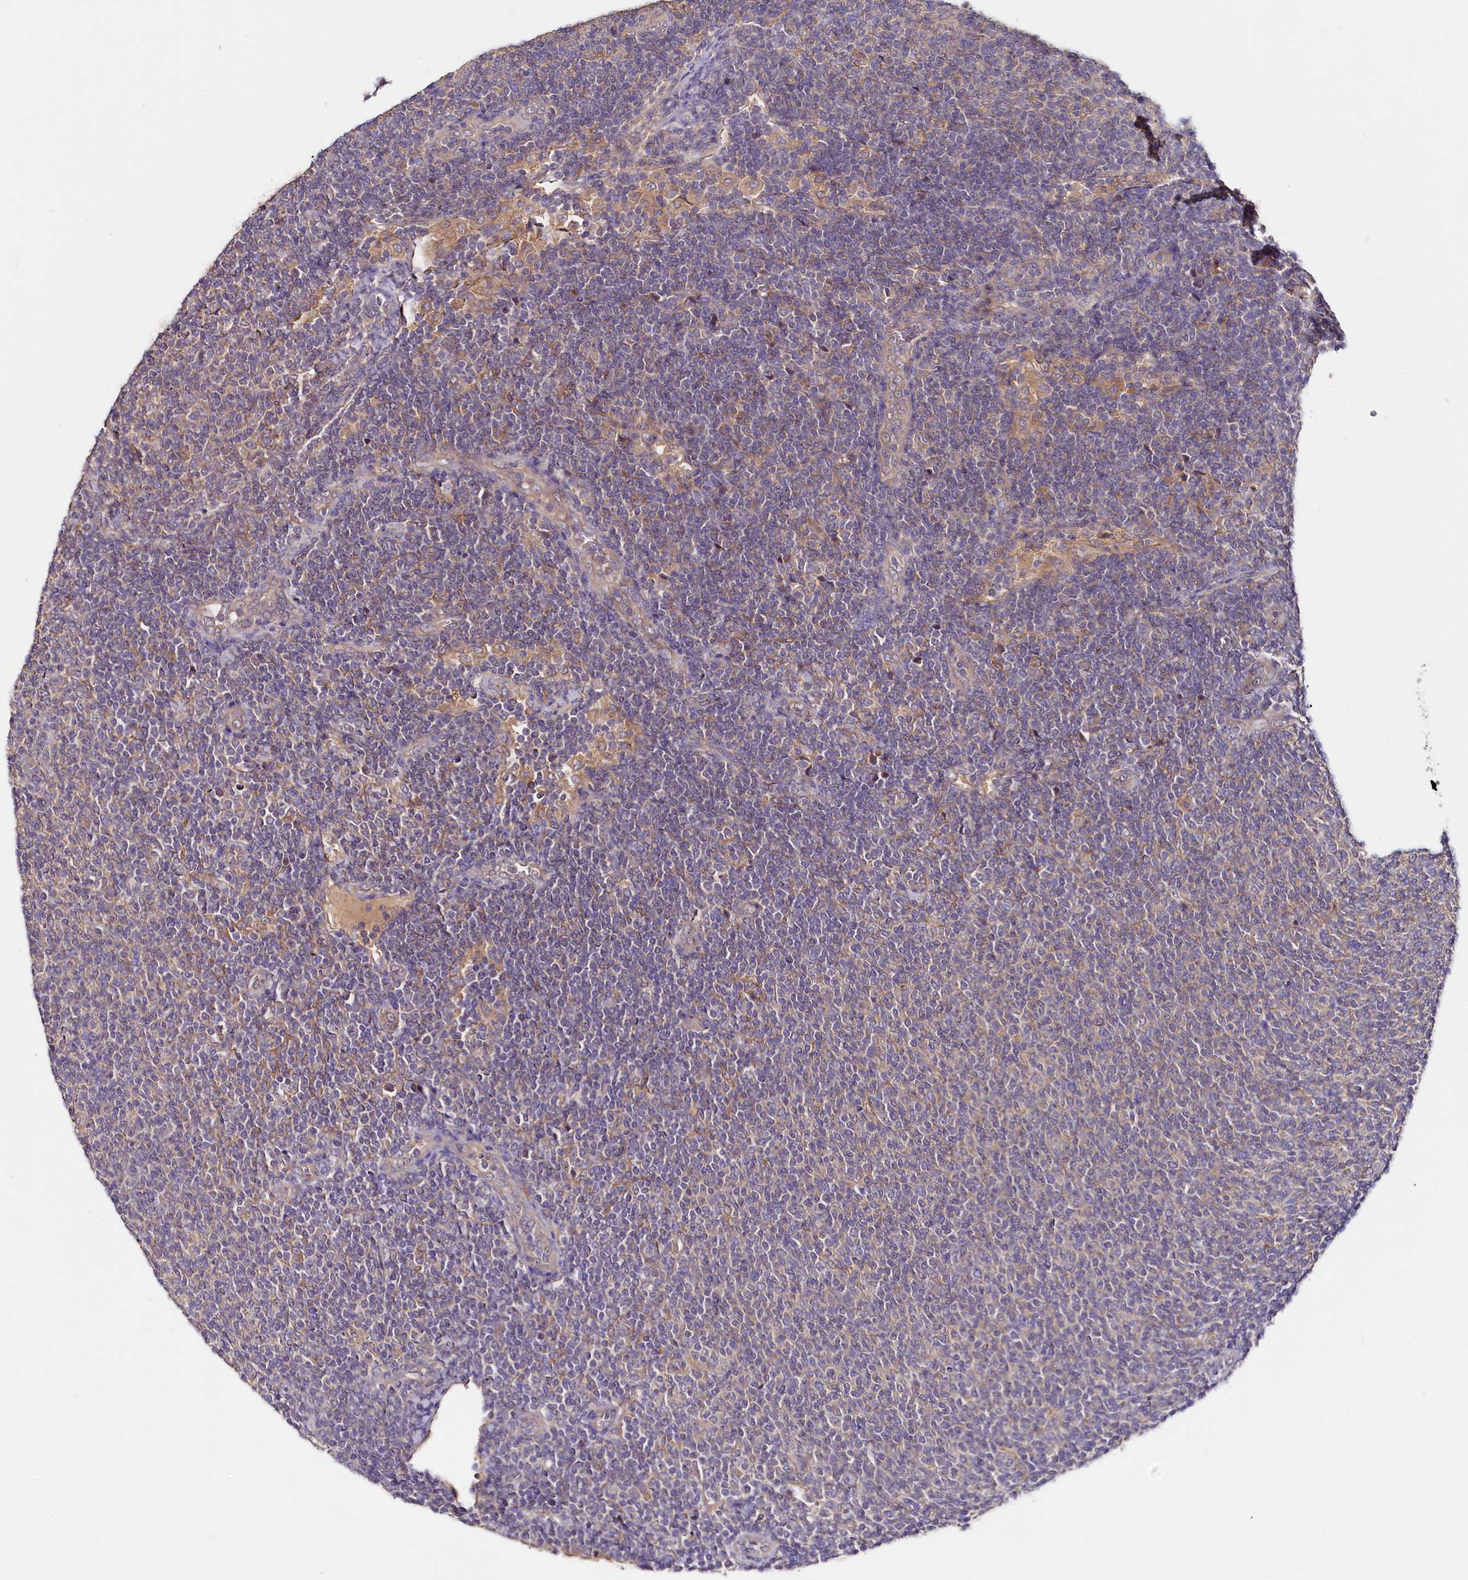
{"staining": {"intensity": "negative", "quantity": "none", "location": "none"}, "tissue": "lymphoma", "cell_type": "Tumor cells", "image_type": "cancer", "snomed": [{"axis": "morphology", "description": "Malignant lymphoma, non-Hodgkin's type, Low grade"}, {"axis": "topography", "description": "Lymph node"}], "caption": "Malignant lymphoma, non-Hodgkin's type (low-grade) was stained to show a protein in brown. There is no significant expression in tumor cells. The staining is performed using DAB (3,3'-diaminobenzidine) brown chromogen with nuclei counter-stained in using hematoxylin.", "gene": "ETFBKMT", "patient": {"sex": "male", "age": 66}}